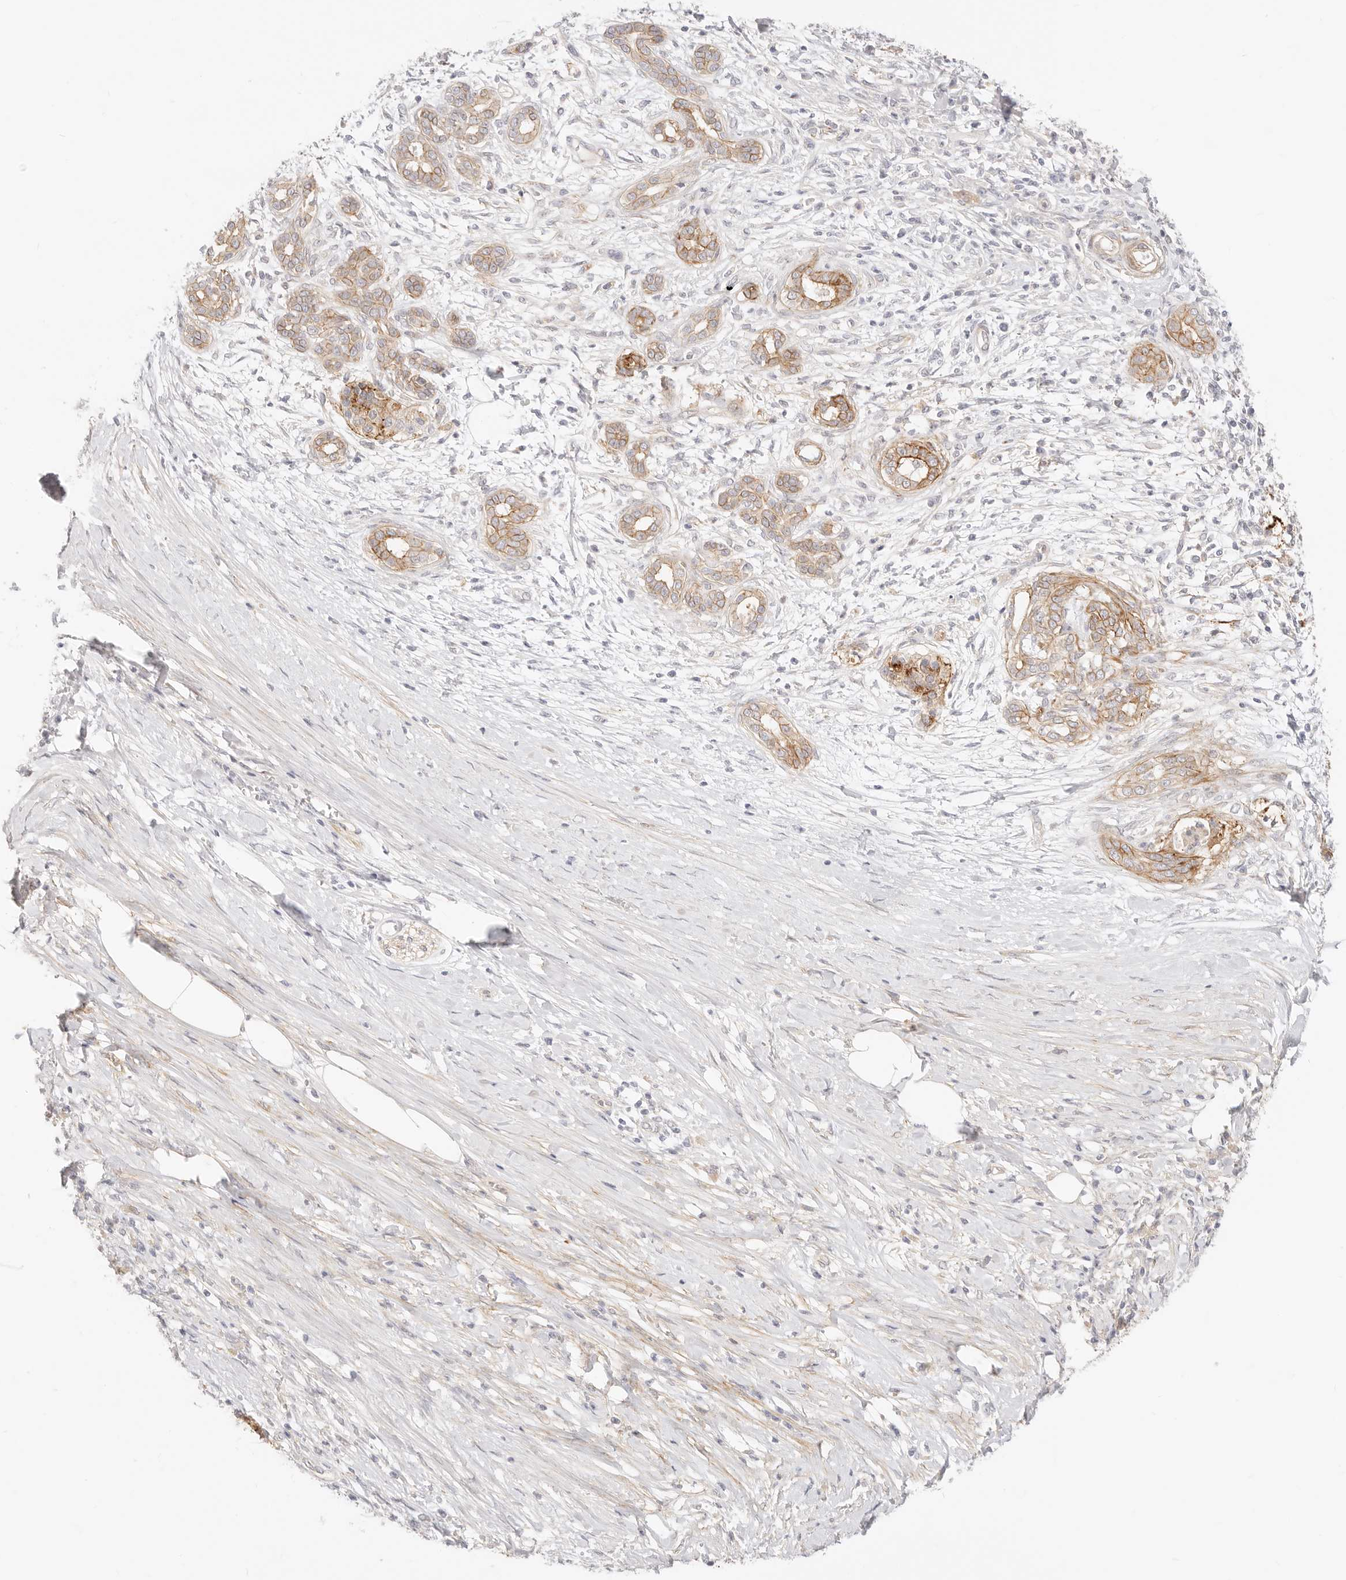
{"staining": {"intensity": "moderate", "quantity": ">75%", "location": "cytoplasmic/membranous"}, "tissue": "pancreatic cancer", "cell_type": "Tumor cells", "image_type": "cancer", "snomed": [{"axis": "morphology", "description": "Adenocarcinoma, NOS"}, {"axis": "topography", "description": "Pancreas"}], "caption": "Immunohistochemistry staining of pancreatic cancer (adenocarcinoma), which displays medium levels of moderate cytoplasmic/membranous positivity in approximately >75% of tumor cells indicating moderate cytoplasmic/membranous protein staining. The staining was performed using DAB (brown) for protein detection and nuclei were counterstained in hematoxylin (blue).", "gene": "UBXN10", "patient": {"sex": "male", "age": 58}}